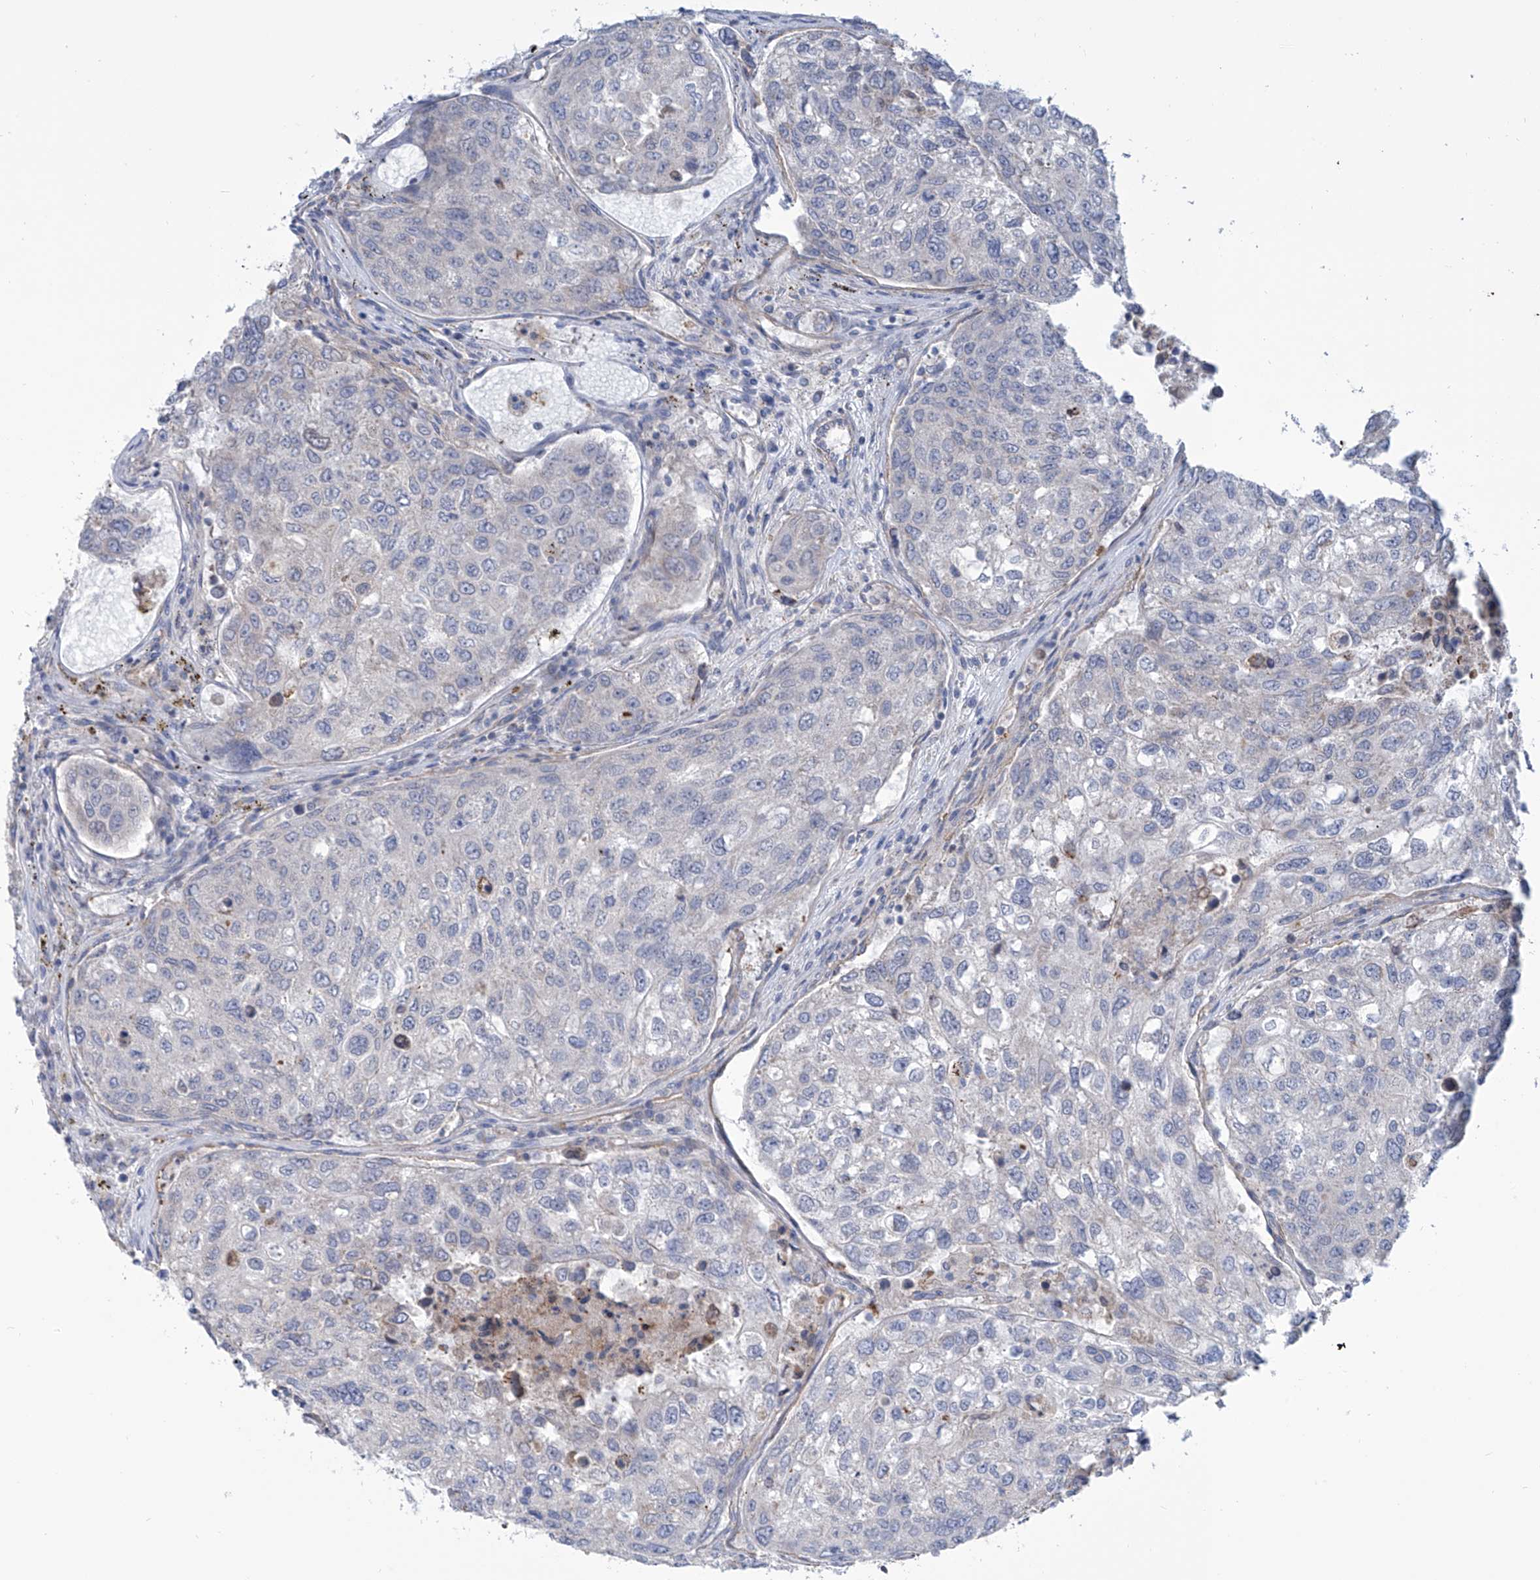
{"staining": {"intensity": "negative", "quantity": "none", "location": "none"}, "tissue": "urothelial cancer", "cell_type": "Tumor cells", "image_type": "cancer", "snomed": [{"axis": "morphology", "description": "Urothelial carcinoma, High grade"}, {"axis": "topography", "description": "Lymph node"}, {"axis": "topography", "description": "Urinary bladder"}], "caption": "Tumor cells are negative for brown protein staining in high-grade urothelial carcinoma.", "gene": "TMEM209", "patient": {"sex": "male", "age": 51}}